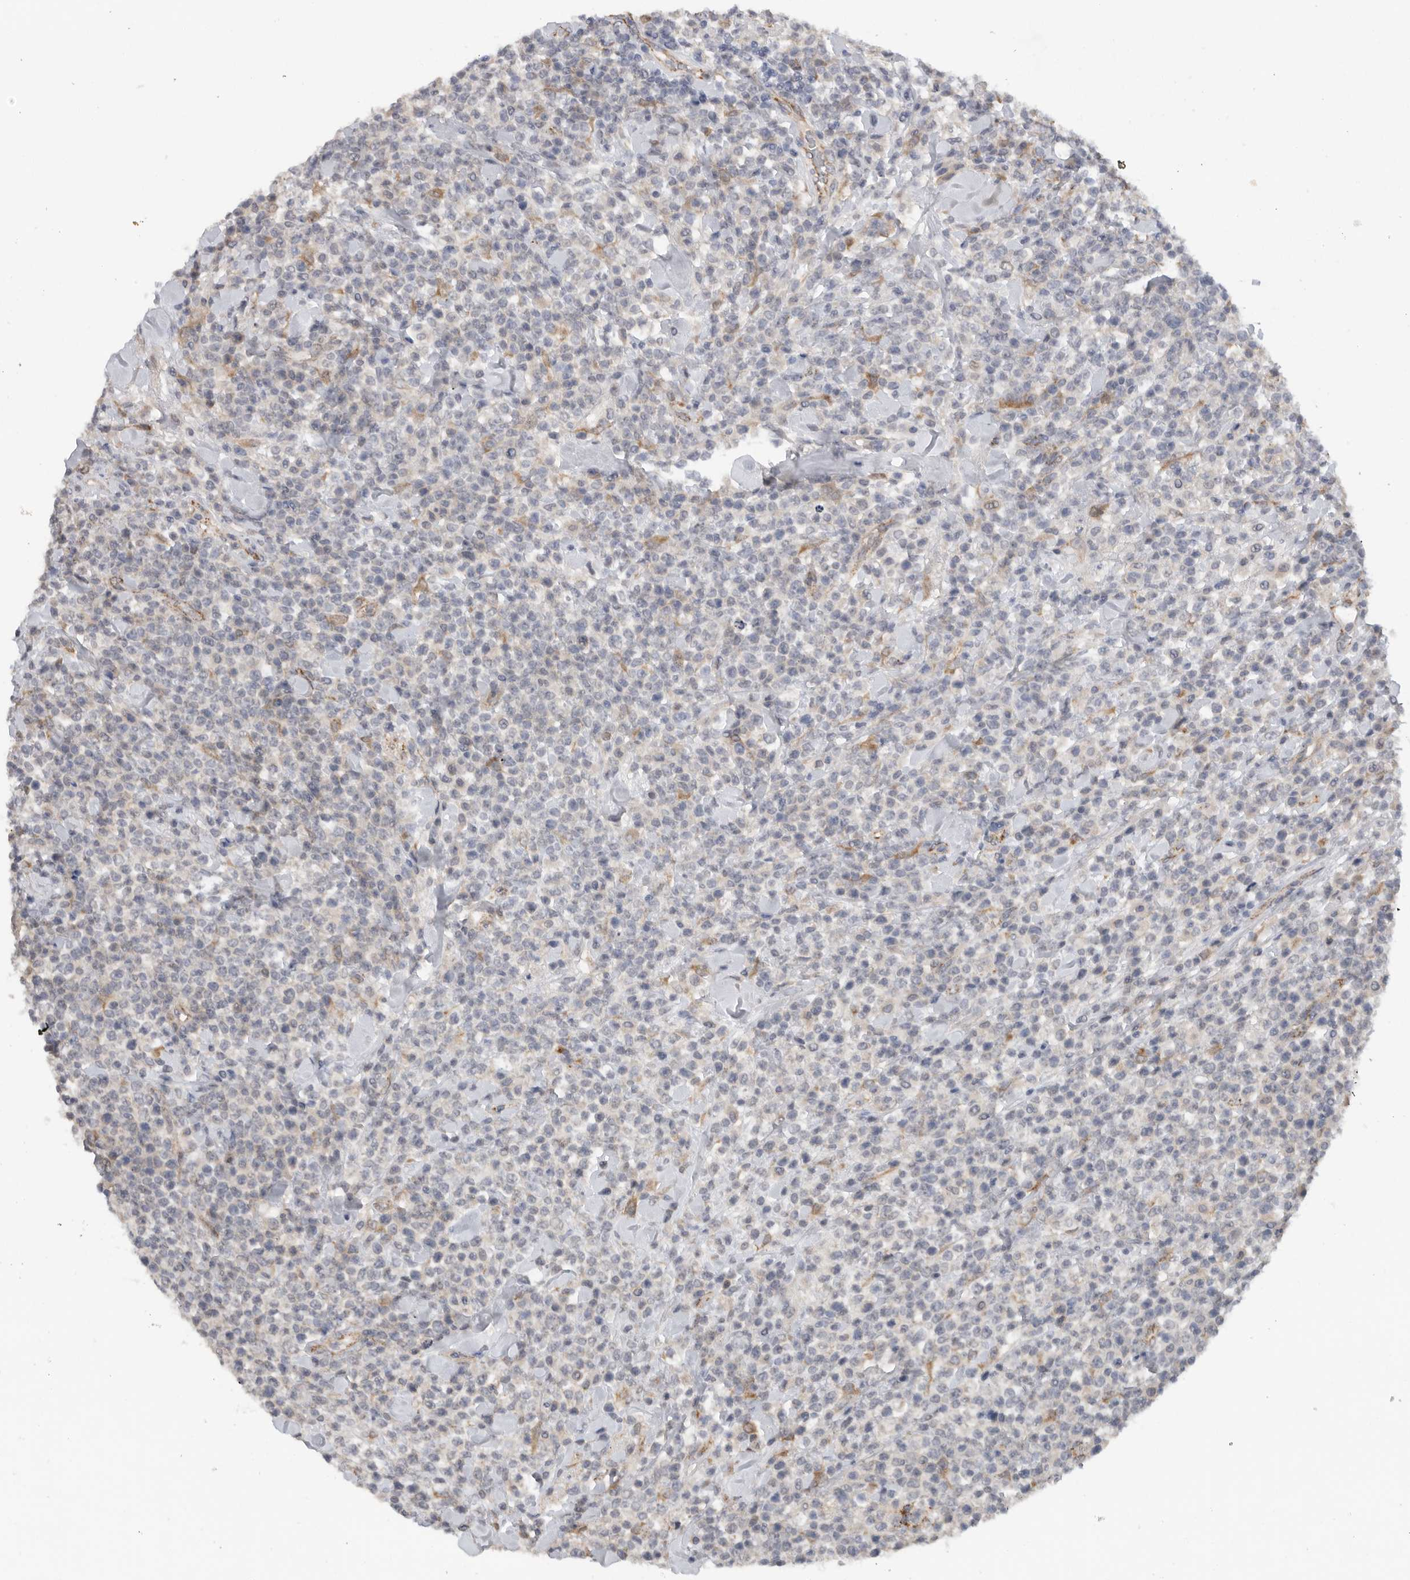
{"staining": {"intensity": "negative", "quantity": "none", "location": "none"}, "tissue": "lymphoma", "cell_type": "Tumor cells", "image_type": "cancer", "snomed": [{"axis": "morphology", "description": "Malignant lymphoma, non-Hodgkin's type, High grade"}, {"axis": "topography", "description": "Colon"}], "caption": "Protein analysis of lymphoma reveals no significant positivity in tumor cells. Nuclei are stained in blue.", "gene": "DYRK2", "patient": {"sex": "female", "age": 53}}